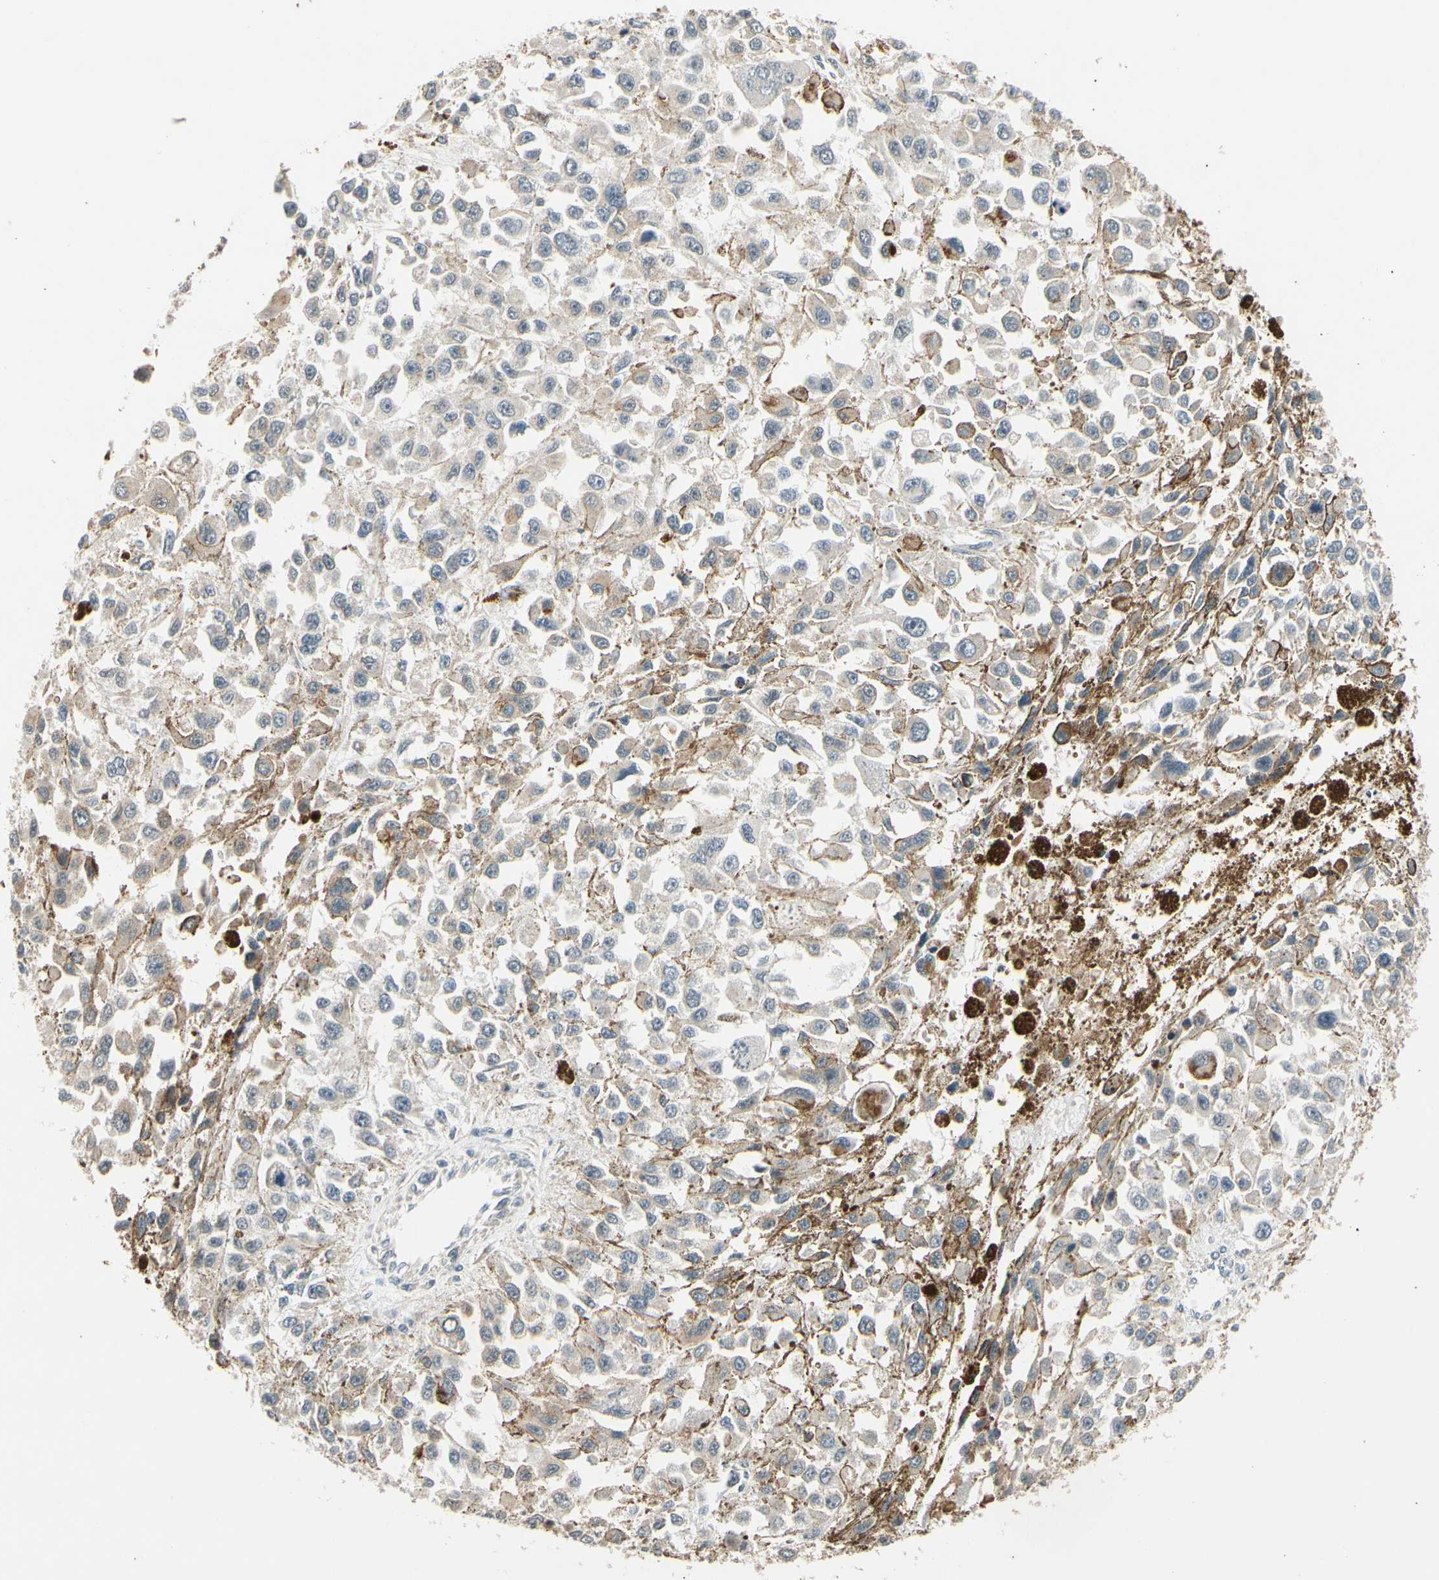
{"staining": {"intensity": "weak", "quantity": ">75%", "location": "cytoplasmic/membranous"}, "tissue": "melanoma", "cell_type": "Tumor cells", "image_type": "cancer", "snomed": [{"axis": "morphology", "description": "Malignant melanoma, Metastatic site"}, {"axis": "topography", "description": "Lymph node"}], "caption": "Immunohistochemical staining of malignant melanoma (metastatic site) shows low levels of weak cytoplasmic/membranous staining in about >75% of tumor cells.", "gene": "ATP2C1", "patient": {"sex": "male", "age": 59}}